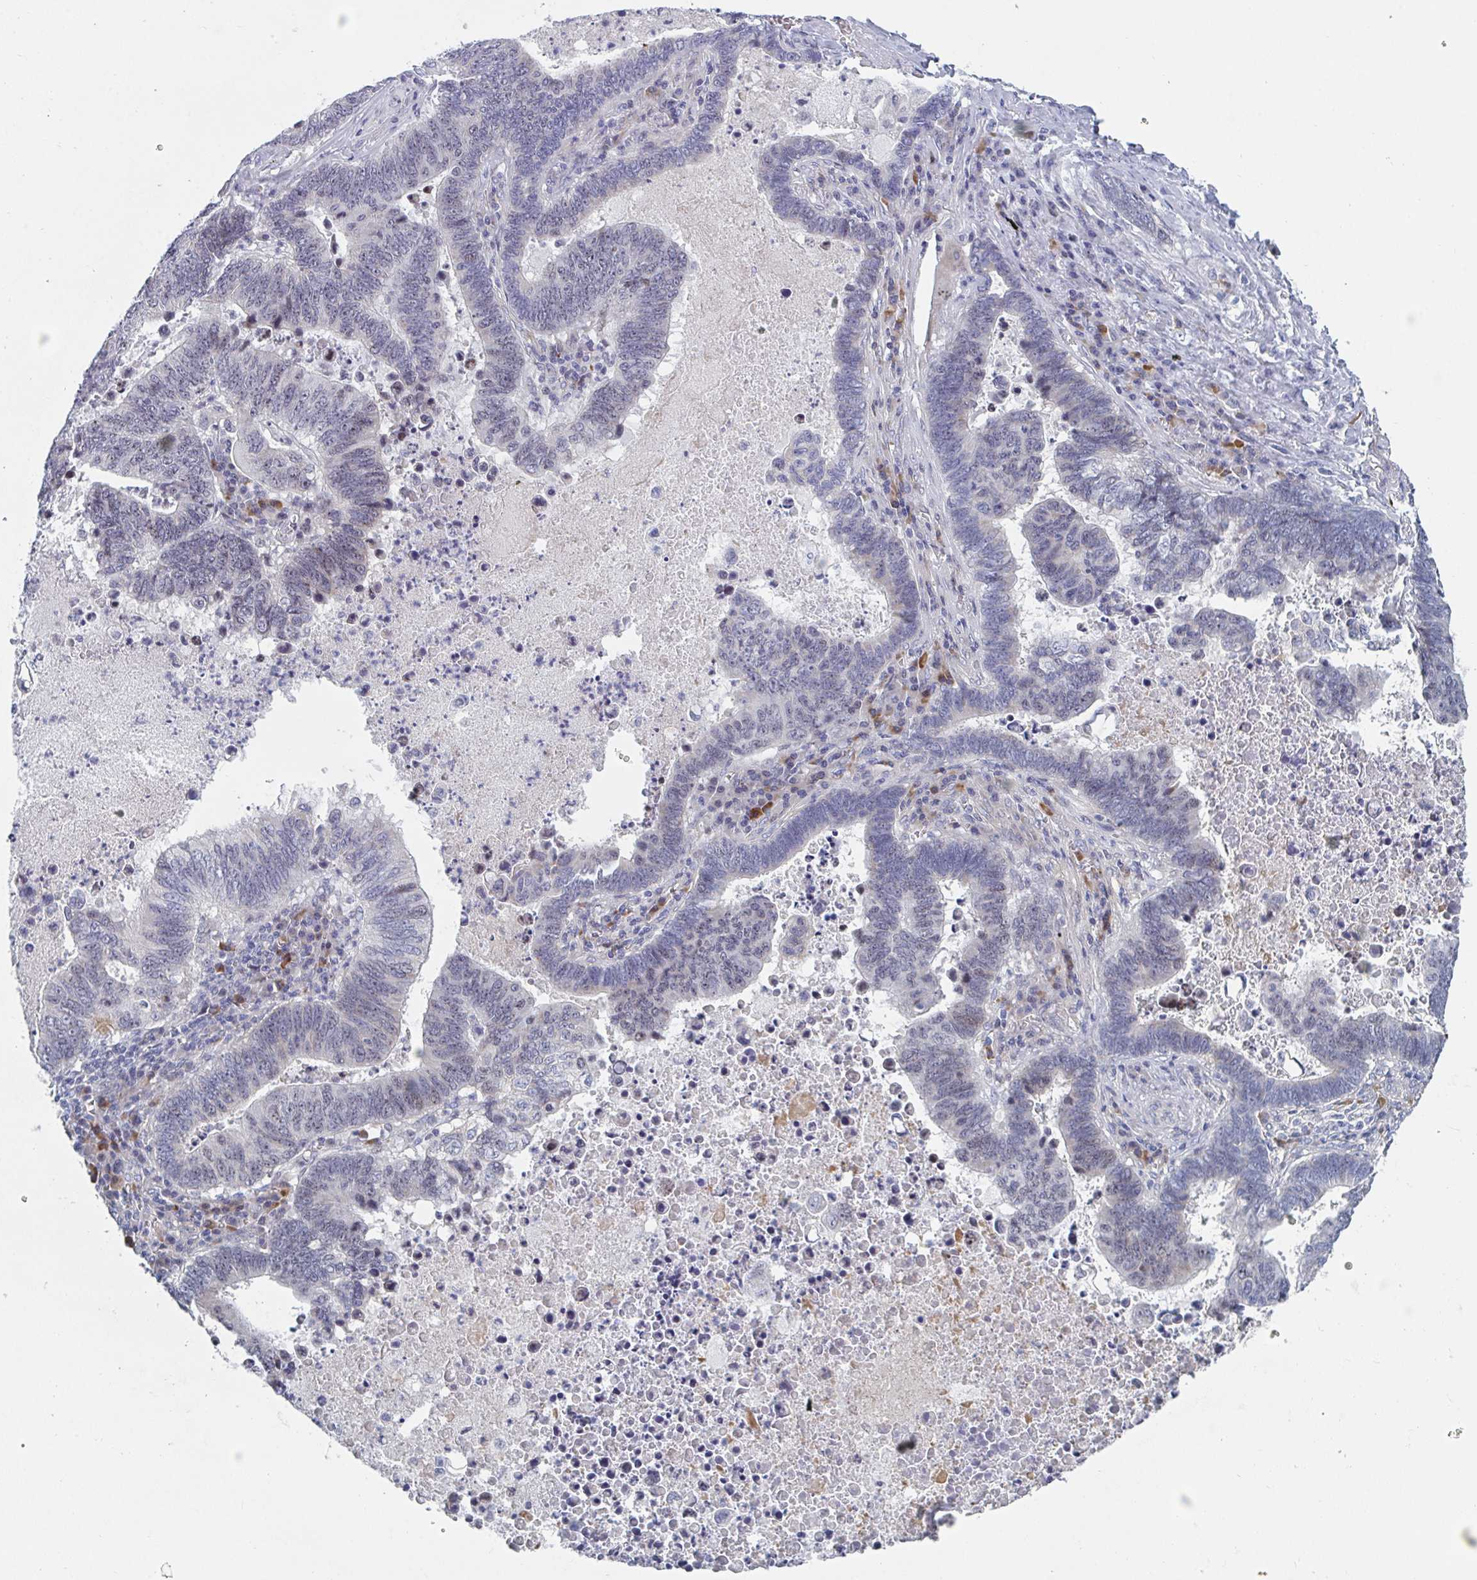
{"staining": {"intensity": "weak", "quantity": "<25%", "location": "nuclear"}, "tissue": "lung cancer", "cell_type": "Tumor cells", "image_type": "cancer", "snomed": [{"axis": "morphology", "description": "Aneuploidy"}, {"axis": "morphology", "description": "Adenocarcinoma, NOS"}, {"axis": "morphology", "description": "Adenocarcinoma primary or metastatic"}, {"axis": "topography", "description": "Lung"}], "caption": "A high-resolution image shows immunohistochemistry (IHC) staining of lung cancer (adenocarcinoma primary or metastatic), which demonstrates no significant expression in tumor cells.", "gene": "CENPT", "patient": {"sex": "female", "age": 75}}